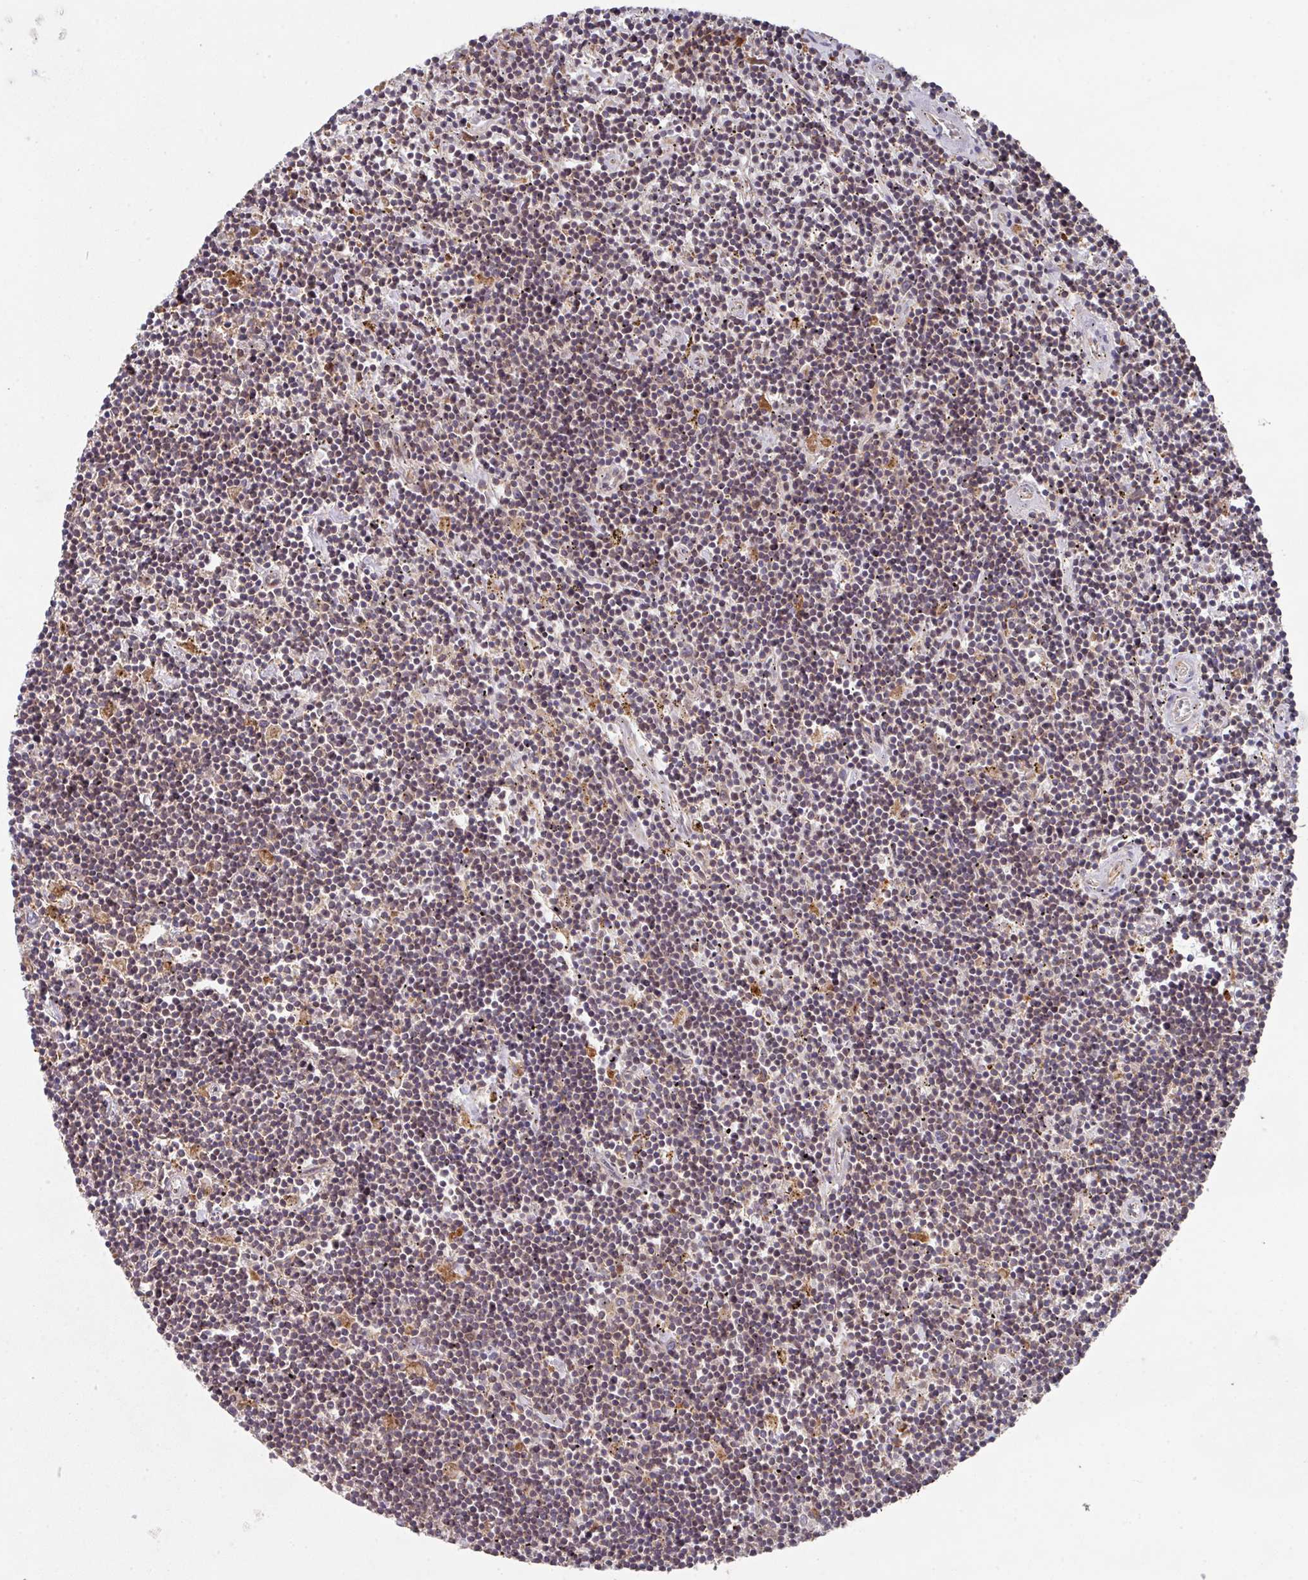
{"staining": {"intensity": "negative", "quantity": "none", "location": "none"}, "tissue": "lymphoma", "cell_type": "Tumor cells", "image_type": "cancer", "snomed": [{"axis": "morphology", "description": "Malignant lymphoma, non-Hodgkin's type, Low grade"}, {"axis": "topography", "description": "Spleen"}], "caption": "This image is of malignant lymphoma, non-Hodgkin's type (low-grade) stained with immunohistochemistry to label a protein in brown with the nuclei are counter-stained blue. There is no staining in tumor cells. The staining is performed using DAB brown chromogen with nuclei counter-stained in using hematoxylin.", "gene": "TRIM14", "patient": {"sex": "male", "age": 76}}